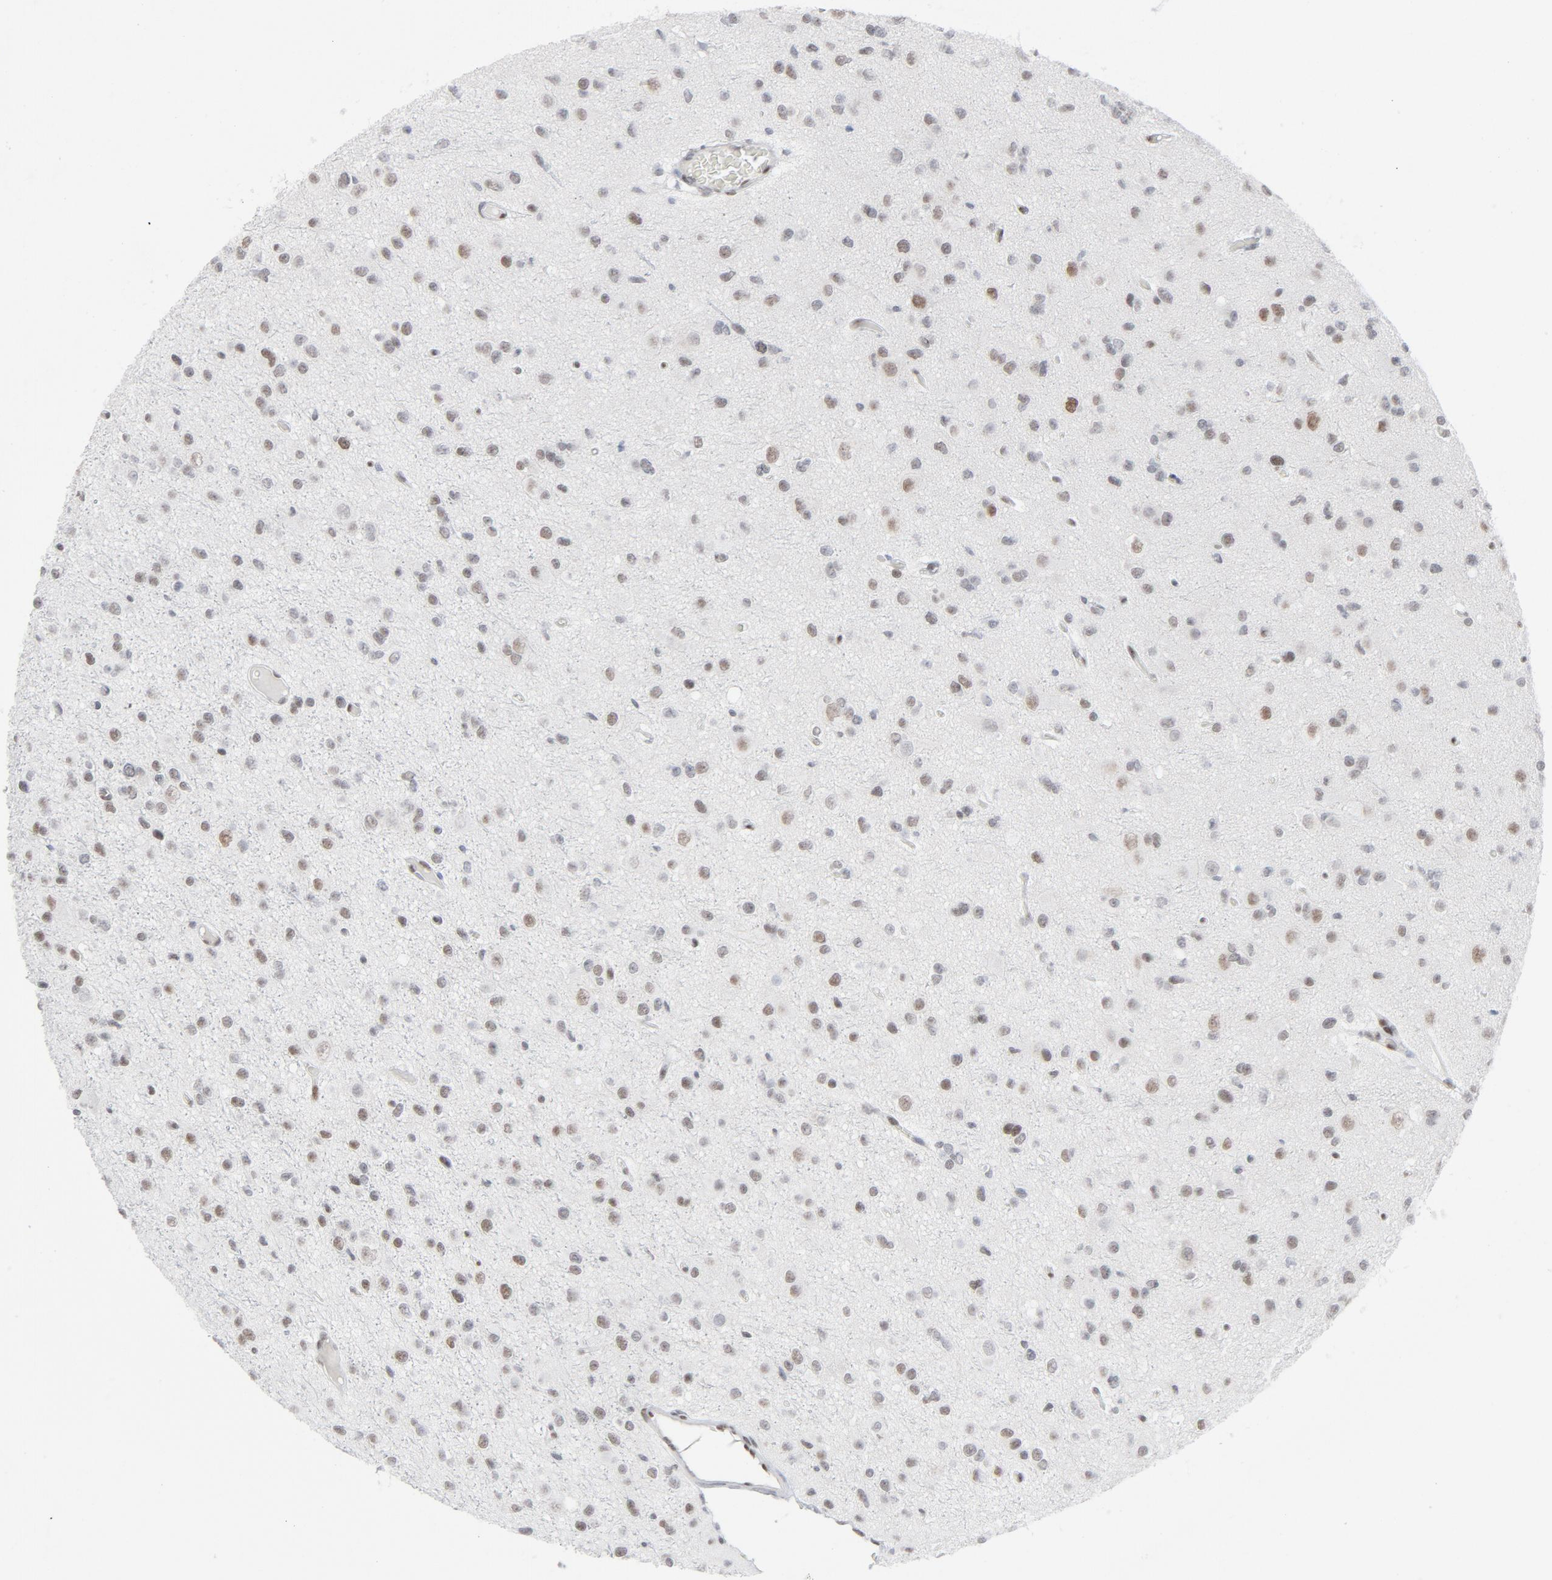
{"staining": {"intensity": "moderate", "quantity": ">75%", "location": "nuclear"}, "tissue": "glioma", "cell_type": "Tumor cells", "image_type": "cancer", "snomed": [{"axis": "morphology", "description": "Glioma, malignant, Low grade"}, {"axis": "topography", "description": "Brain"}], "caption": "The histopathology image exhibits immunohistochemical staining of glioma. There is moderate nuclear staining is present in about >75% of tumor cells.", "gene": "HSF1", "patient": {"sex": "male", "age": 42}}